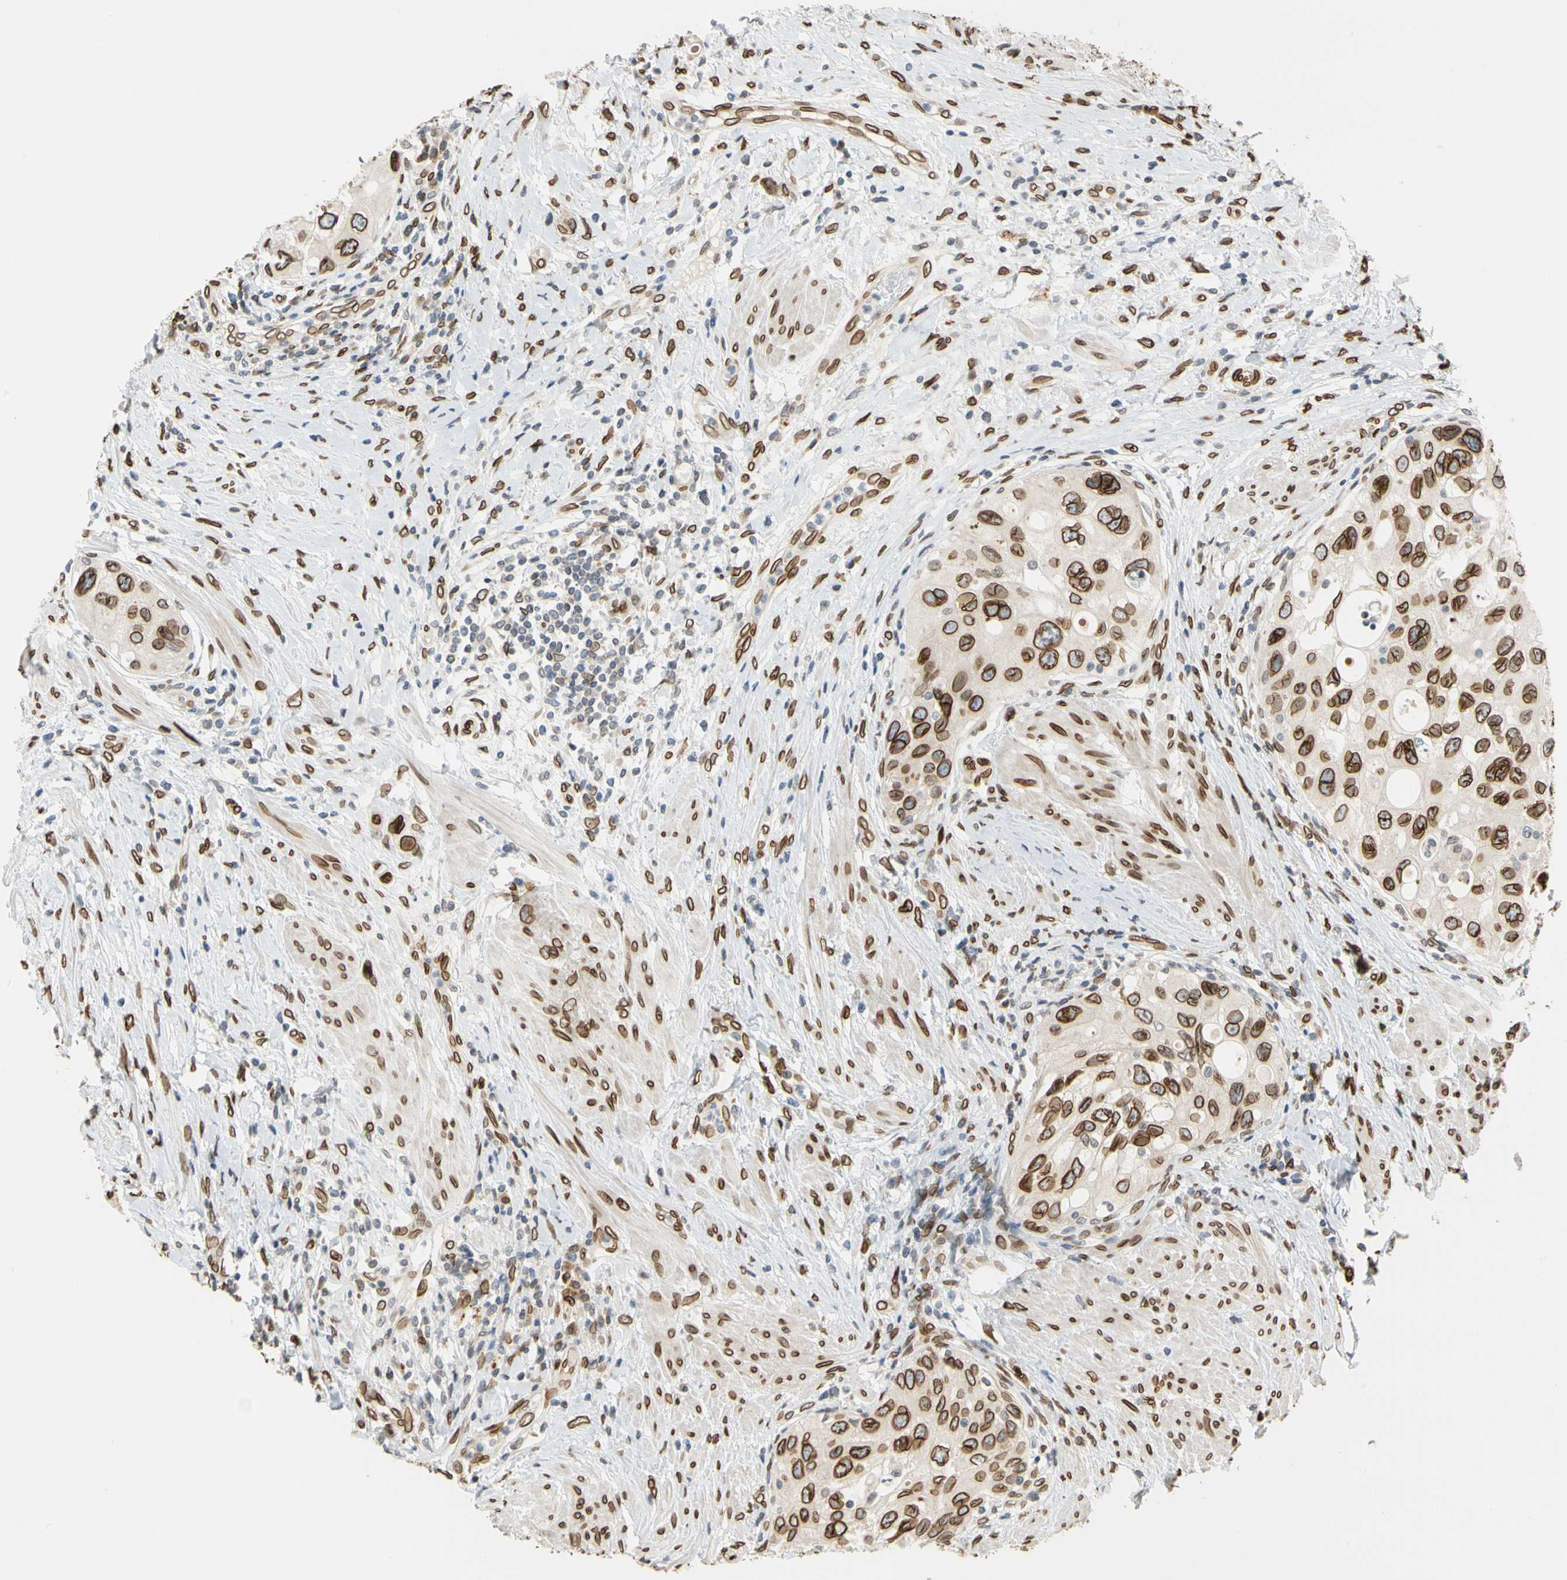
{"staining": {"intensity": "strong", "quantity": ">75%", "location": "cytoplasmic/membranous,nuclear"}, "tissue": "urothelial cancer", "cell_type": "Tumor cells", "image_type": "cancer", "snomed": [{"axis": "morphology", "description": "Urothelial carcinoma, High grade"}, {"axis": "topography", "description": "Urinary bladder"}], "caption": "Protein positivity by immunohistochemistry (IHC) exhibits strong cytoplasmic/membranous and nuclear expression in approximately >75% of tumor cells in urothelial carcinoma (high-grade).", "gene": "SUN1", "patient": {"sex": "female", "age": 56}}